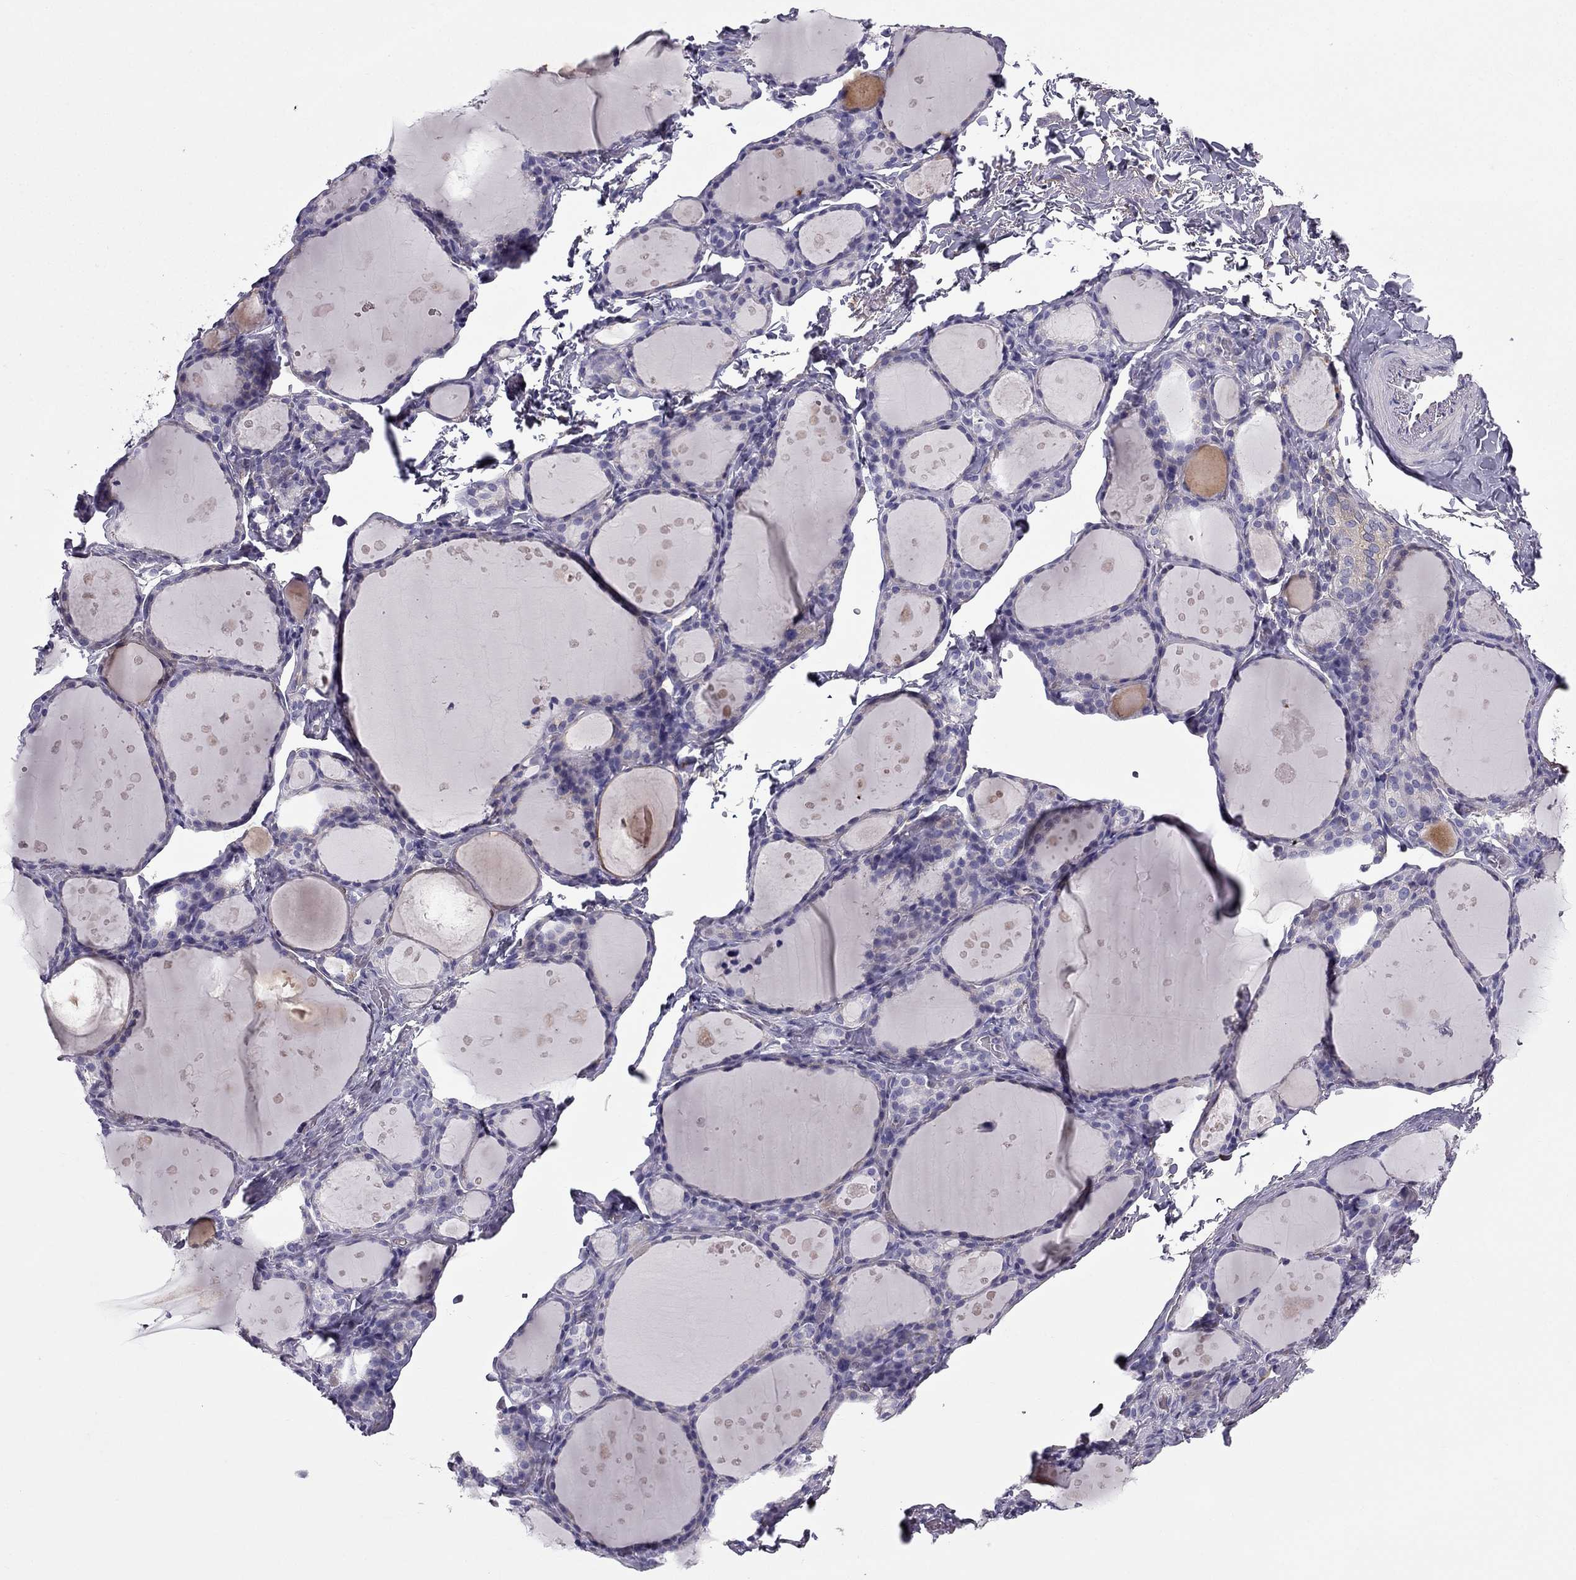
{"staining": {"intensity": "negative", "quantity": "none", "location": "none"}, "tissue": "thyroid gland", "cell_type": "Glandular cells", "image_type": "normal", "snomed": [{"axis": "morphology", "description": "Normal tissue, NOS"}, {"axis": "topography", "description": "Thyroid gland"}], "caption": "A high-resolution photomicrograph shows immunohistochemistry (IHC) staining of unremarkable thyroid gland, which displays no significant expression in glandular cells. (Stains: DAB IHC with hematoxylin counter stain, Microscopy: brightfield microscopy at high magnification).", "gene": "SYT5", "patient": {"sex": "male", "age": 68}}